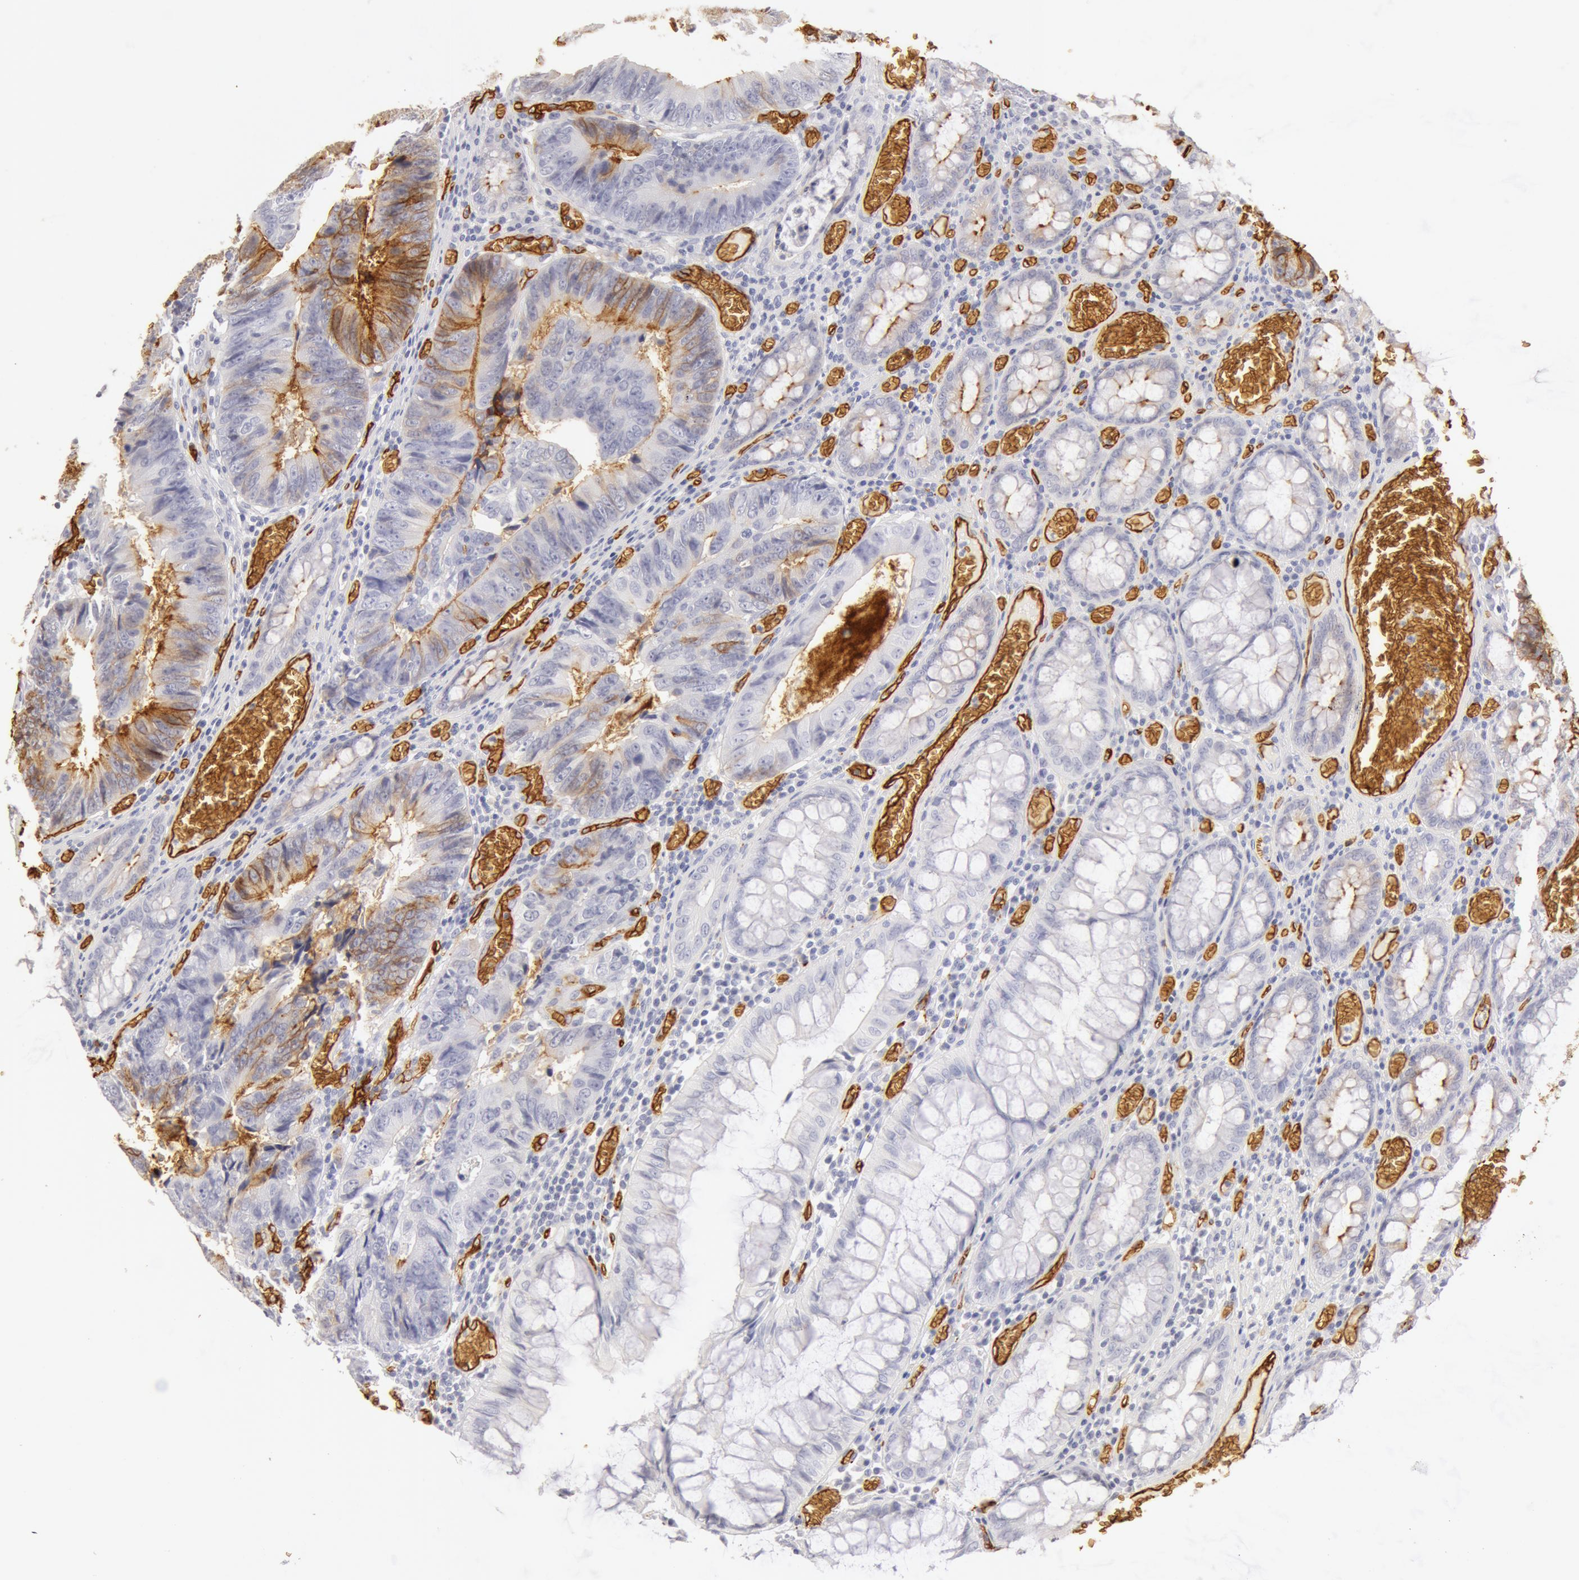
{"staining": {"intensity": "negative", "quantity": "none", "location": "none"}, "tissue": "colorectal cancer", "cell_type": "Tumor cells", "image_type": "cancer", "snomed": [{"axis": "morphology", "description": "Adenocarcinoma, NOS"}, {"axis": "topography", "description": "Rectum"}], "caption": "The micrograph exhibits no staining of tumor cells in colorectal adenocarcinoma.", "gene": "AQP1", "patient": {"sex": "female", "age": 98}}